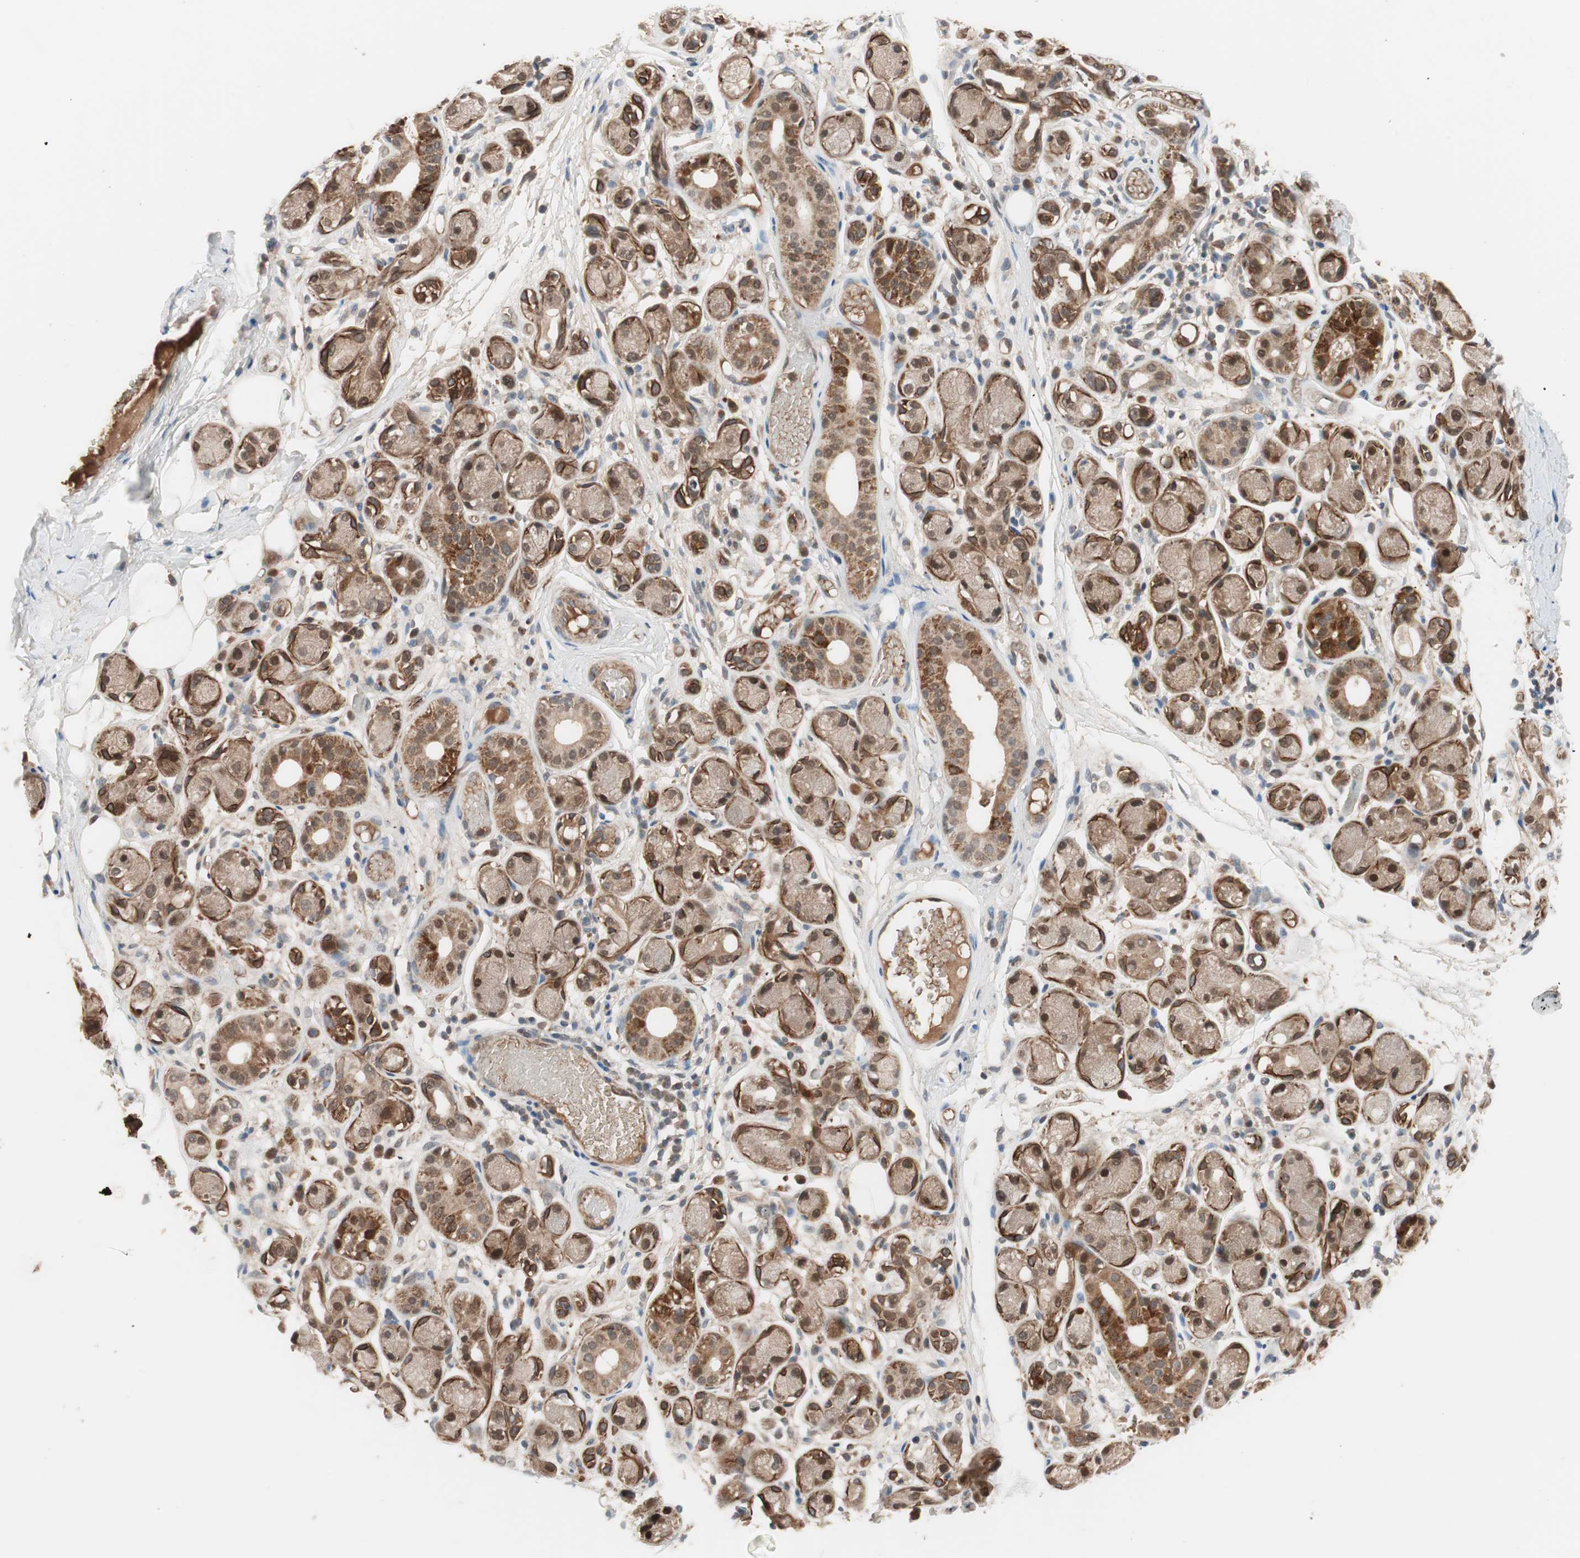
{"staining": {"intensity": "negative", "quantity": "none", "location": "none"}, "tissue": "adipose tissue", "cell_type": "Adipocytes", "image_type": "normal", "snomed": [{"axis": "morphology", "description": "Normal tissue, NOS"}, {"axis": "morphology", "description": "Inflammation, NOS"}, {"axis": "topography", "description": "Vascular tissue"}, {"axis": "topography", "description": "Salivary gland"}], "caption": "There is no significant staining in adipocytes of adipose tissue. (Stains: DAB IHC with hematoxylin counter stain, Microscopy: brightfield microscopy at high magnification).", "gene": "HMBS", "patient": {"sex": "female", "age": 75}}